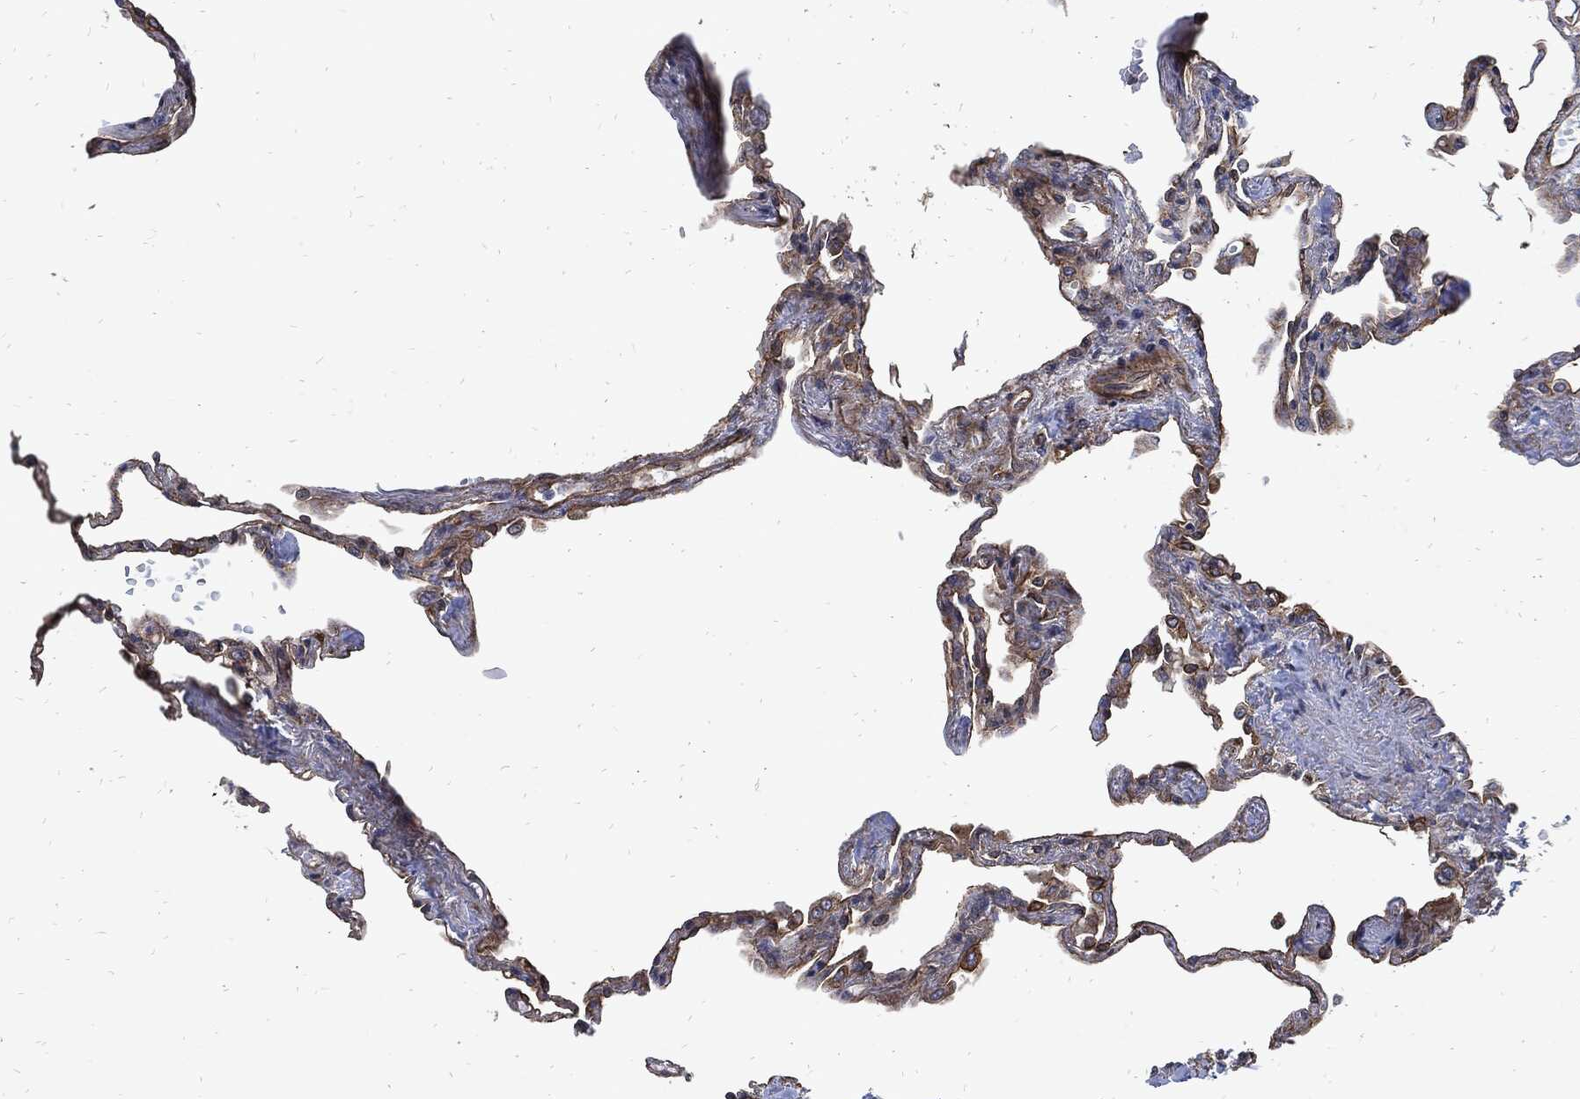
{"staining": {"intensity": "moderate", "quantity": "25%-75%", "location": "cytoplasmic/membranous"}, "tissue": "lung", "cell_type": "Alveolar cells", "image_type": "normal", "snomed": [{"axis": "morphology", "description": "Normal tissue, NOS"}, {"axis": "topography", "description": "Lung"}], "caption": "A brown stain shows moderate cytoplasmic/membranous expression of a protein in alveolar cells of normal lung.", "gene": "DCTN1", "patient": {"sex": "male", "age": 78}}